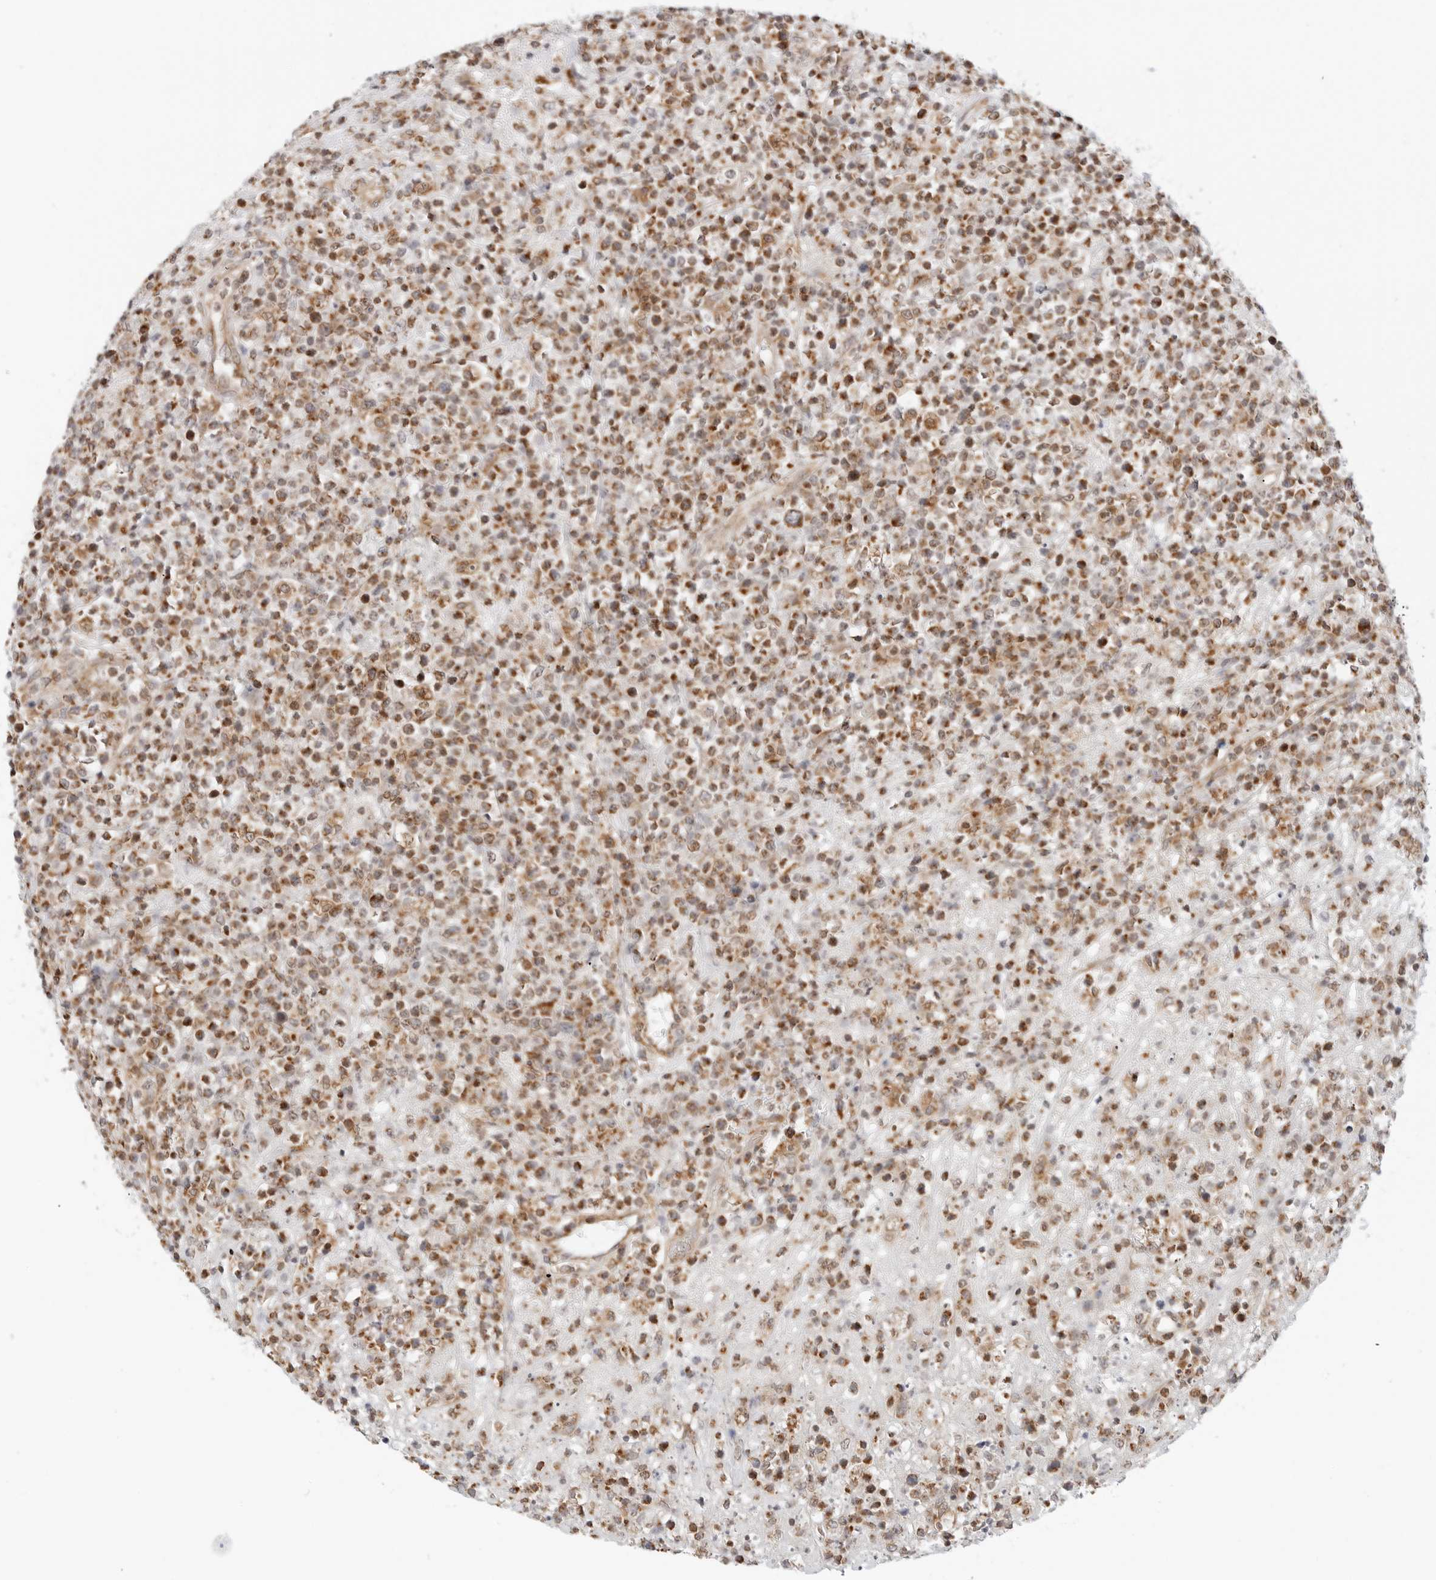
{"staining": {"intensity": "moderate", "quantity": ">75%", "location": "cytoplasmic/membranous"}, "tissue": "lymphoma", "cell_type": "Tumor cells", "image_type": "cancer", "snomed": [{"axis": "morphology", "description": "Malignant lymphoma, non-Hodgkin's type, High grade"}, {"axis": "topography", "description": "Colon"}], "caption": "An immunohistochemistry (IHC) histopathology image of neoplastic tissue is shown. Protein staining in brown shows moderate cytoplasmic/membranous positivity in lymphoma within tumor cells. Nuclei are stained in blue.", "gene": "DYRK4", "patient": {"sex": "female", "age": 53}}